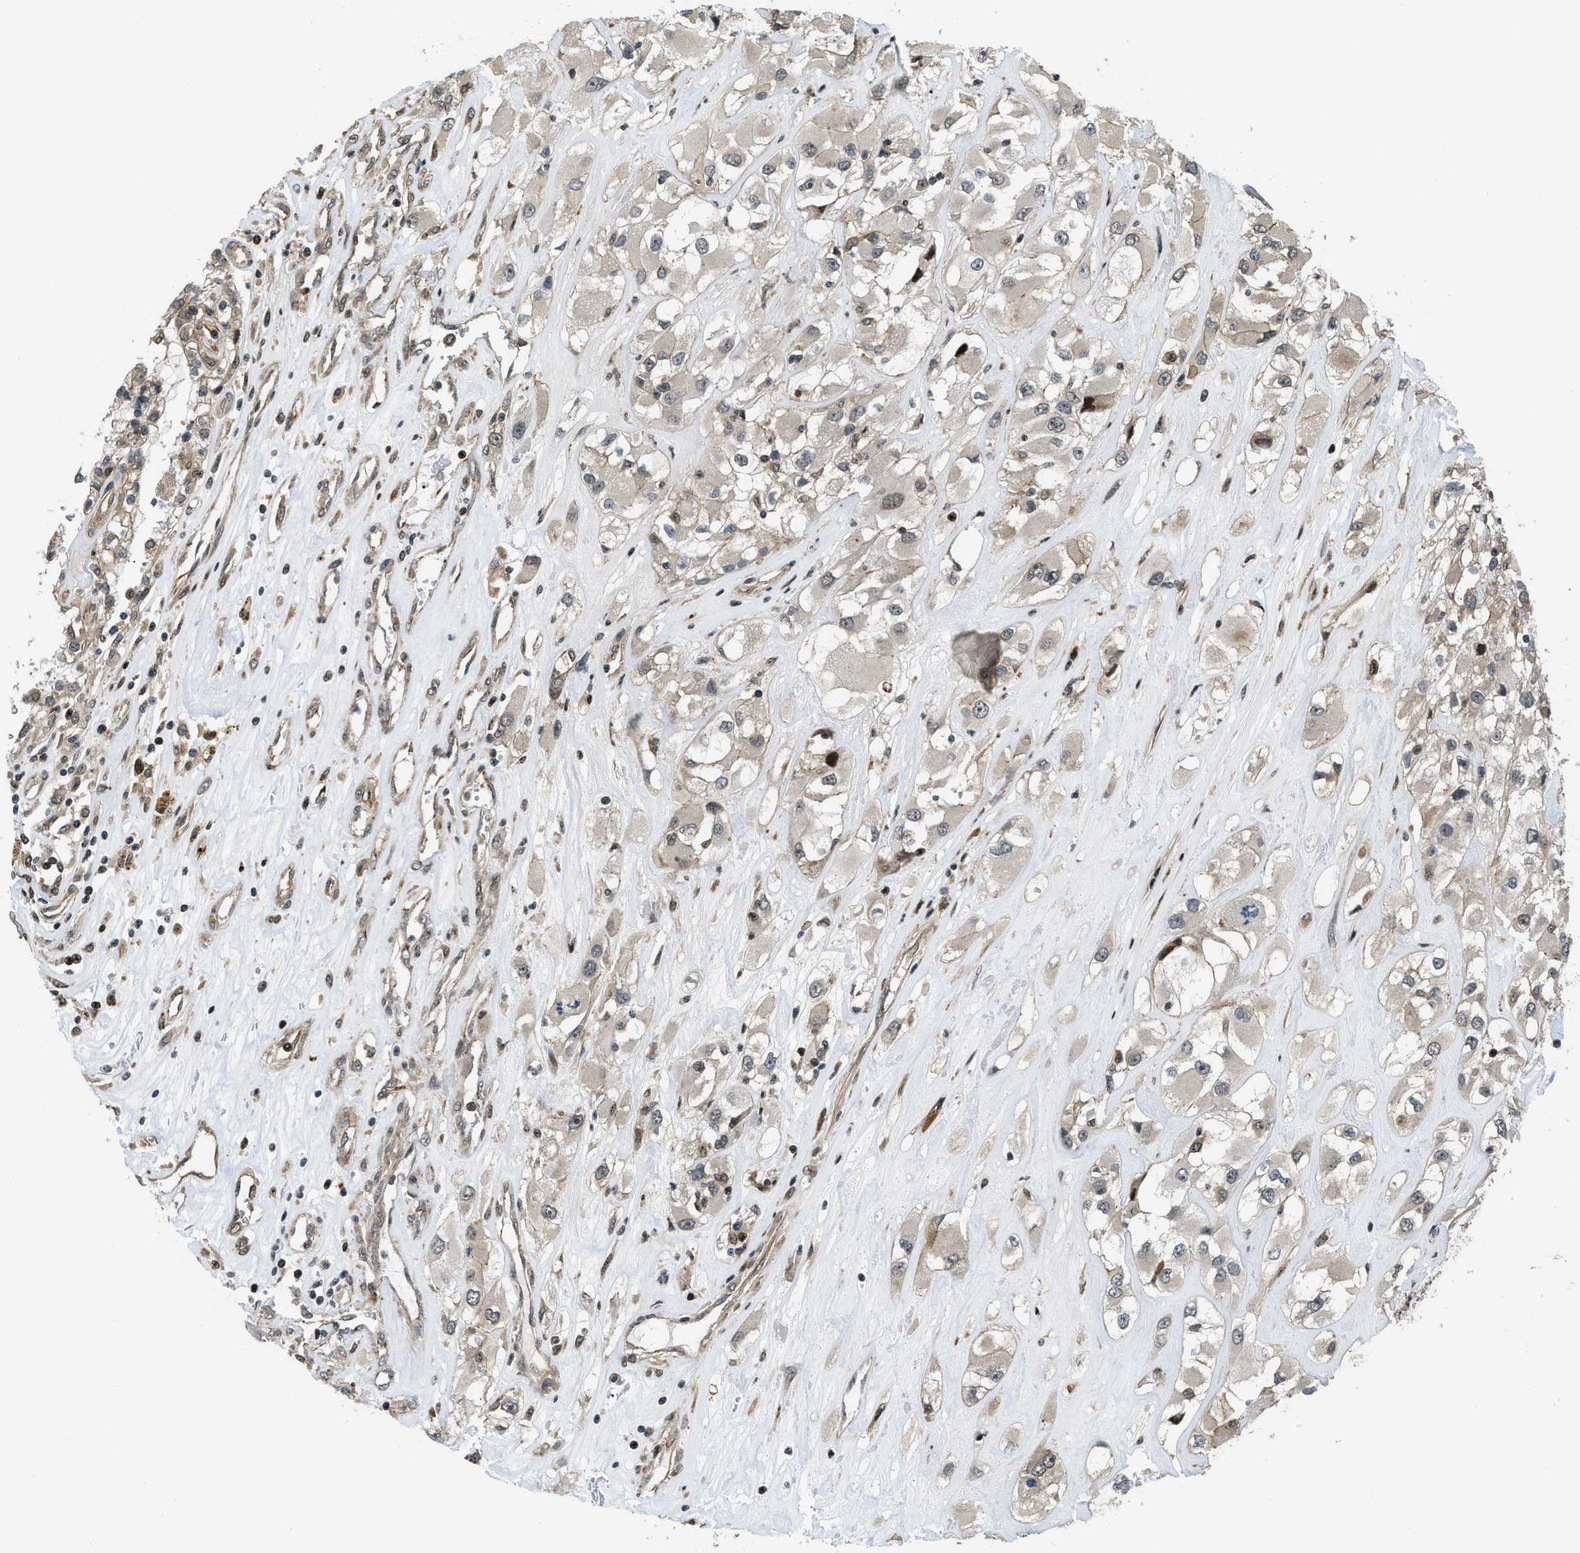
{"staining": {"intensity": "weak", "quantity": "25%-75%", "location": "cytoplasmic/membranous,nuclear"}, "tissue": "renal cancer", "cell_type": "Tumor cells", "image_type": "cancer", "snomed": [{"axis": "morphology", "description": "Adenocarcinoma, NOS"}, {"axis": "topography", "description": "Kidney"}], "caption": "About 25%-75% of tumor cells in renal cancer reveal weak cytoplasmic/membranous and nuclear protein positivity as visualized by brown immunohistochemical staining.", "gene": "LTA4H", "patient": {"sex": "female", "age": 52}}